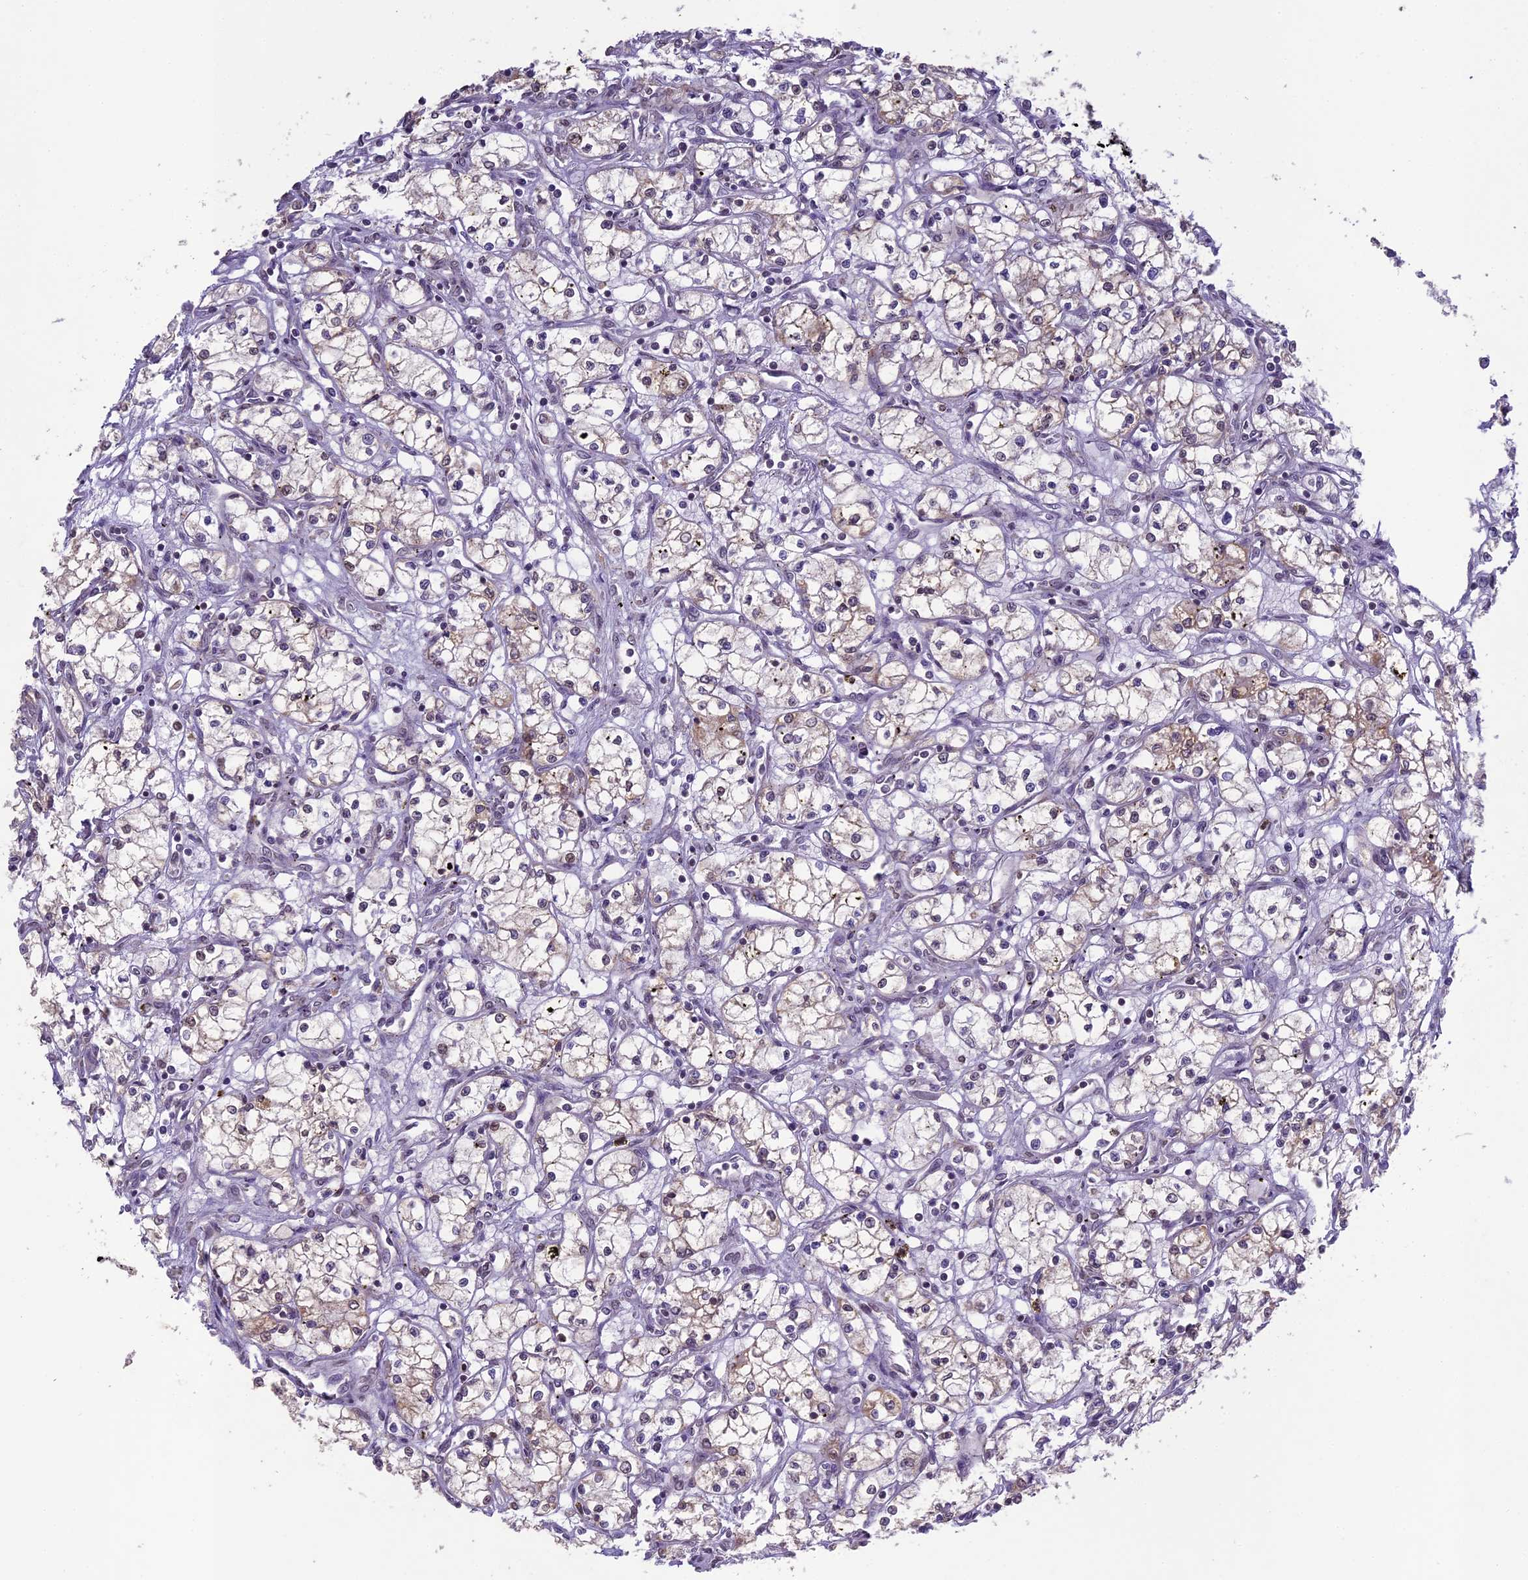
{"staining": {"intensity": "weak", "quantity": "<25%", "location": "cytoplasmic/membranous"}, "tissue": "renal cancer", "cell_type": "Tumor cells", "image_type": "cancer", "snomed": [{"axis": "morphology", "description": "Adenocarcinoma, NOS"}, {"axis": "topography", "description": "Kidney"}], "caption": "Tumor cells are negative for protein expression in human renal cancer (adenocarcinoma).", "gene": "ERG28", "patient": {"sex": "male", "age": 59}}